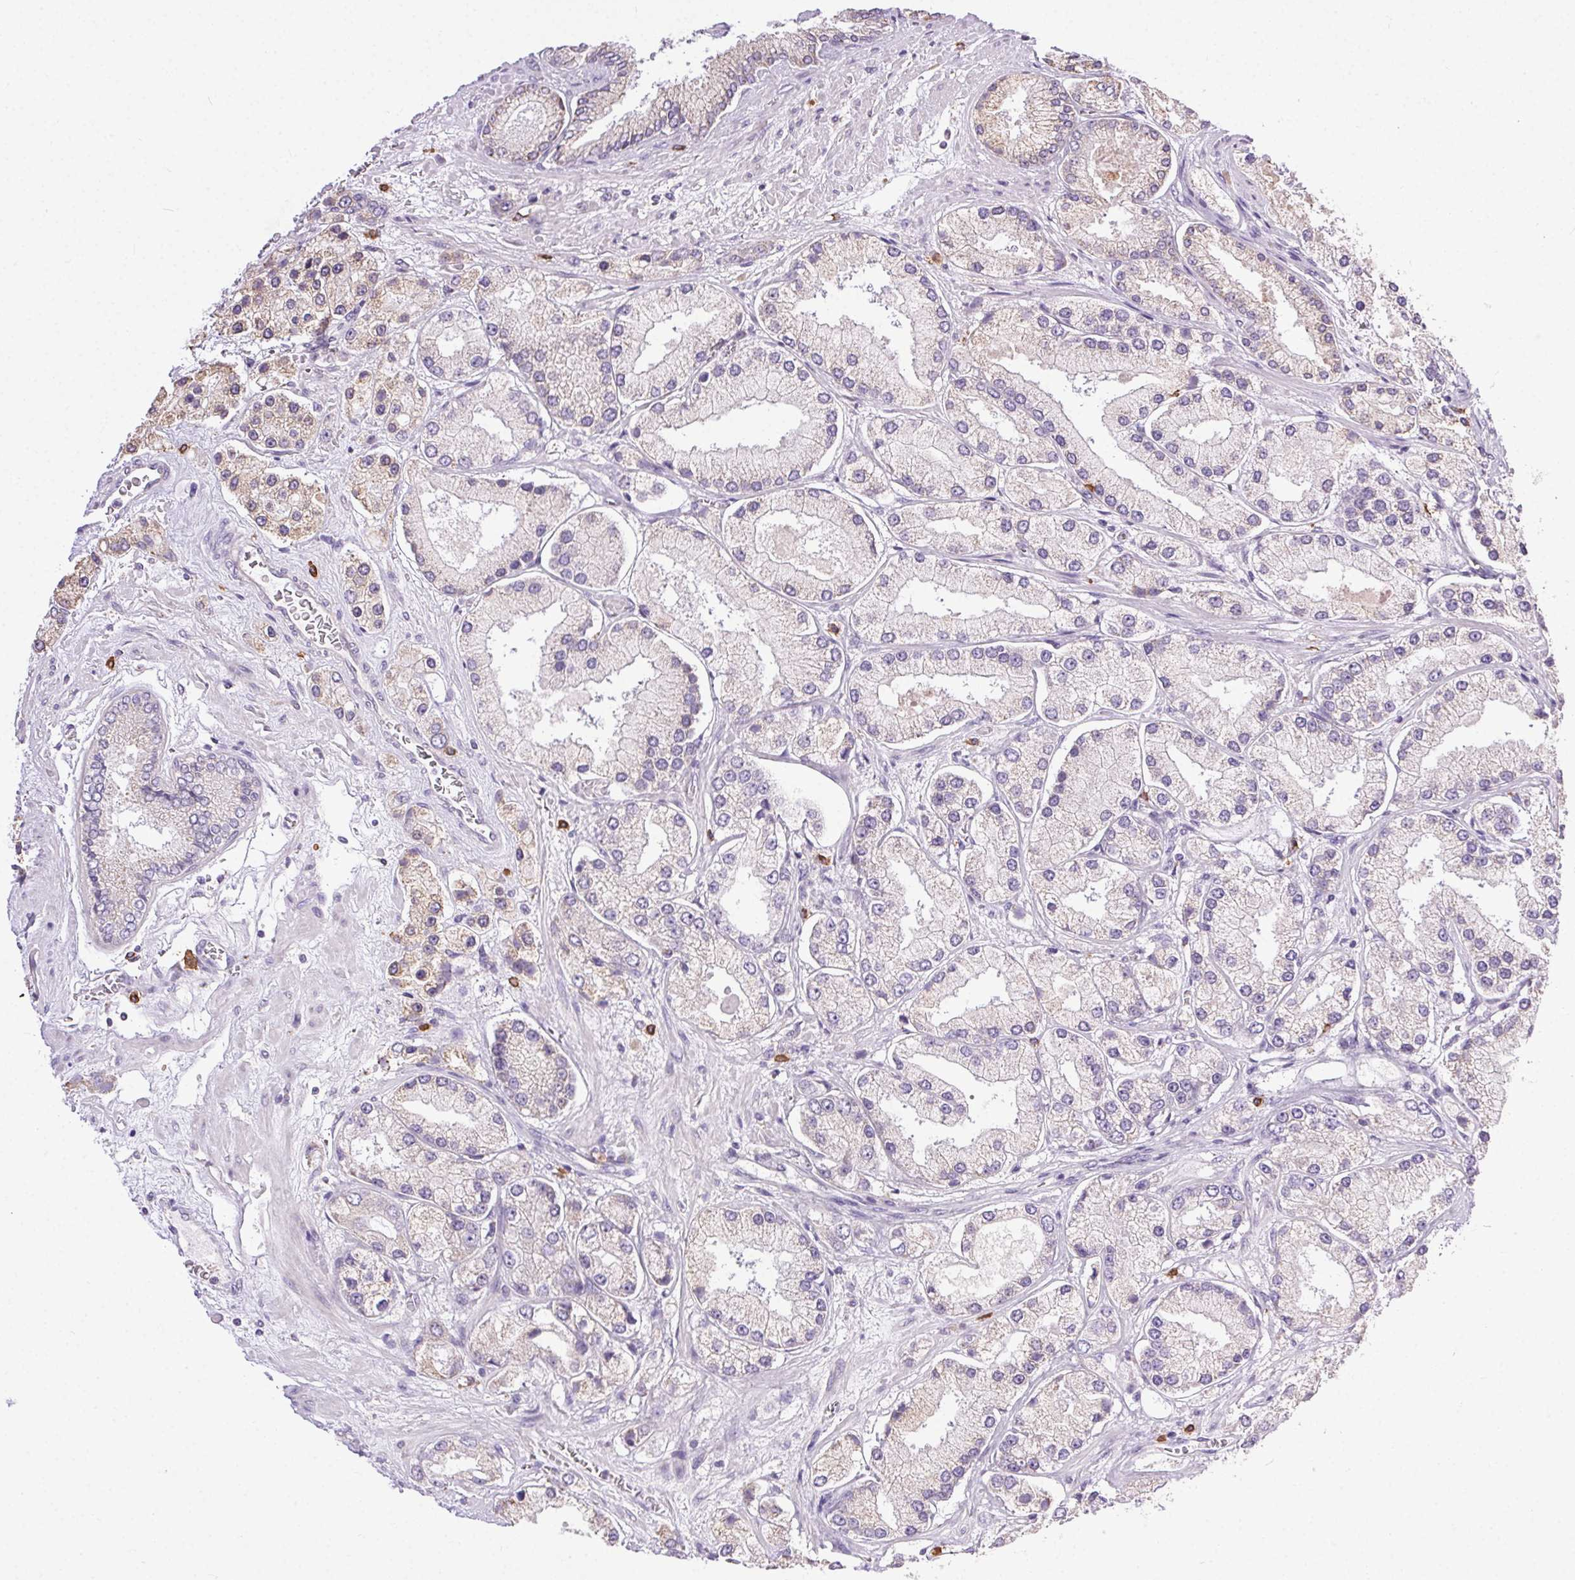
{"staining": {"intensity": "negative", "quantity": "none", "location": "none"}, "tissue": "prostate cancer", "cell_type": "Tumor cells", "image_type": "cancer", "snomed": [{"axis": "morphology", "description": "Adenocarcinoma, High grade"}, {"axis": "topography", "description": "Prostate"}], "caption": "The IHC photomicrograph has no significant expression in tumor cells of prostate cancer tissue.", "gene": "SNX31", "patient": {"sex": "male", "age": 67}}